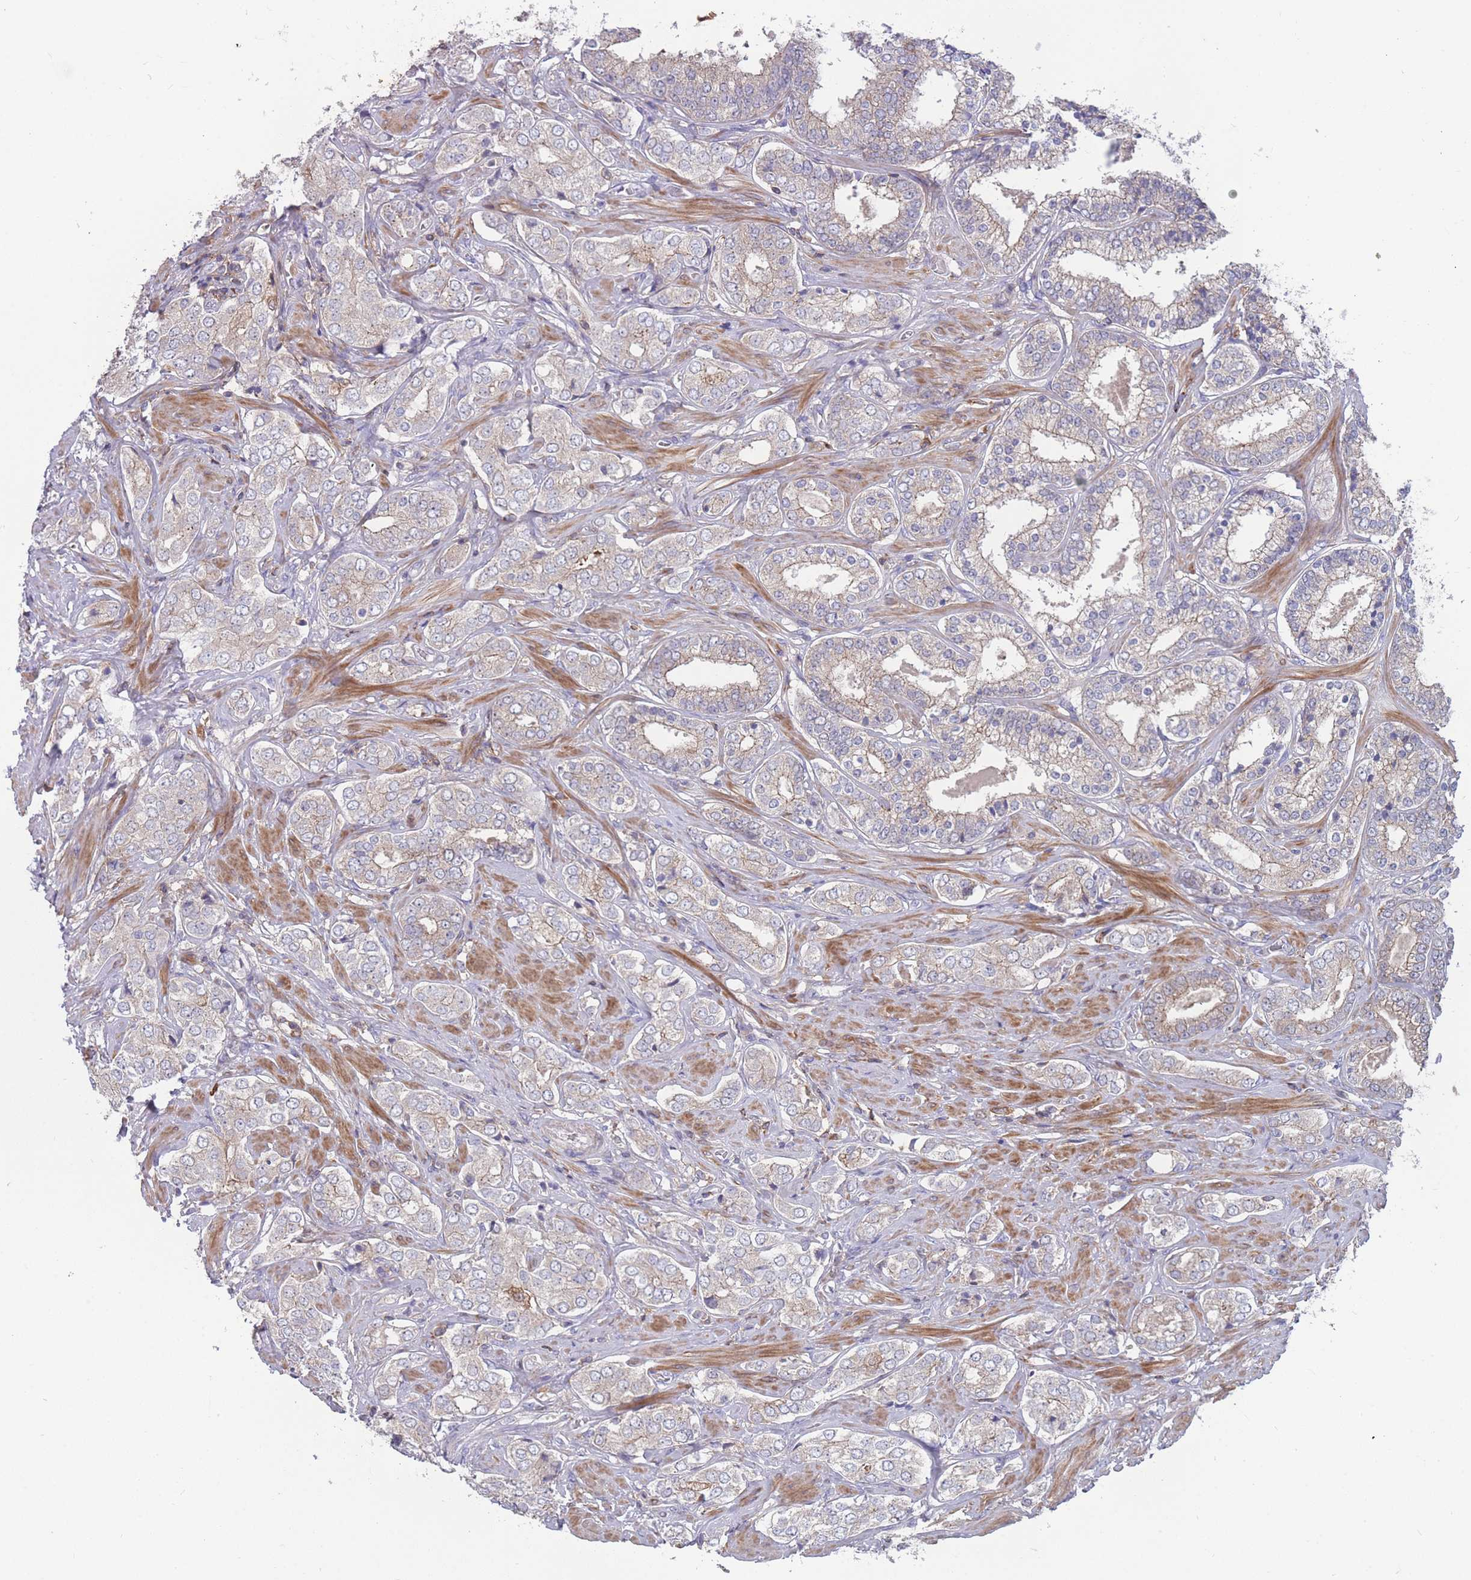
{"staining": {"intensity": "weak", "quantity": "<25%", "location": "cytoplasmic/membranous"}, "tissue": "prostate cancer", "cell_type": "Tumor cells", "image_type": "cancer", "snomed": [{"axis": "morphology", "description": "Adenocarcinoma, High grade"}, {"axis": "topography", "description": "Prostate"}], "caption": "DAB (3,3'-diaminobenzidine) immunohistochemical staining of human prostate high-grade adenocarcinoma shows no significant positivity in tumor cells. Brightfield microscopy of IHC stained with DAB (brown) and hematoxylin (blue), captured at high magnification.", "gene": "CD33", "patient": {"sex": "male", "age": 71}}